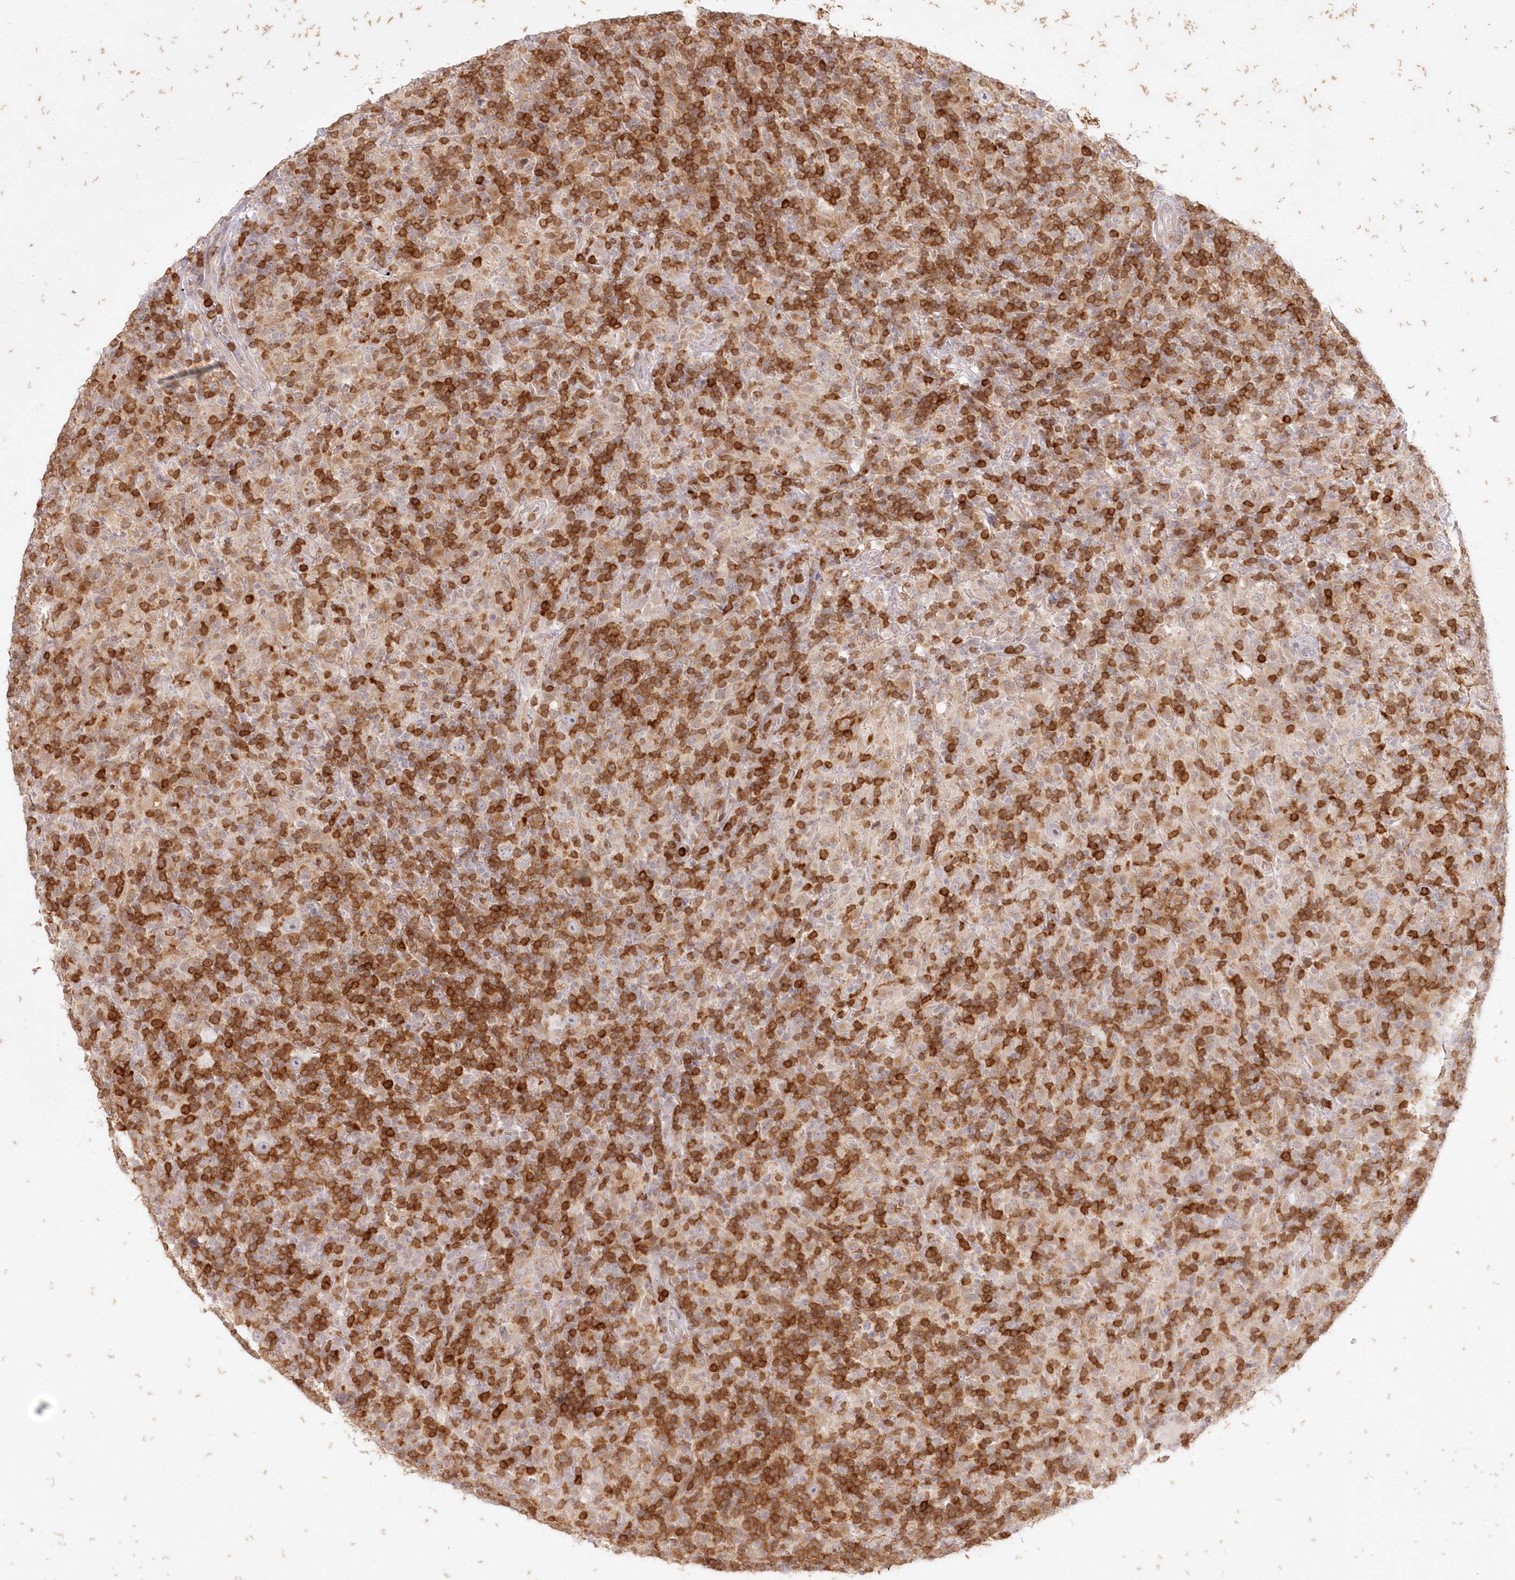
{"staining": {"intensity": "negative", "quantity": "none", "location": "none"}, "tissue": "lymphoma", "cell_type": "Tumor cells", "image_type": "cancer", "snomed": [{"axis": "morphology", "description": "Hodgkin's disease, NOS"}, {"axis": "topography", "description": "Lymph node"}], "caption": "Immunohistochemical staining of human Hodgkin's disease exhibits no significant expression in tumor cells.", "gene": "MTMR3", "patient": {"sex": "male", "age": 70}}